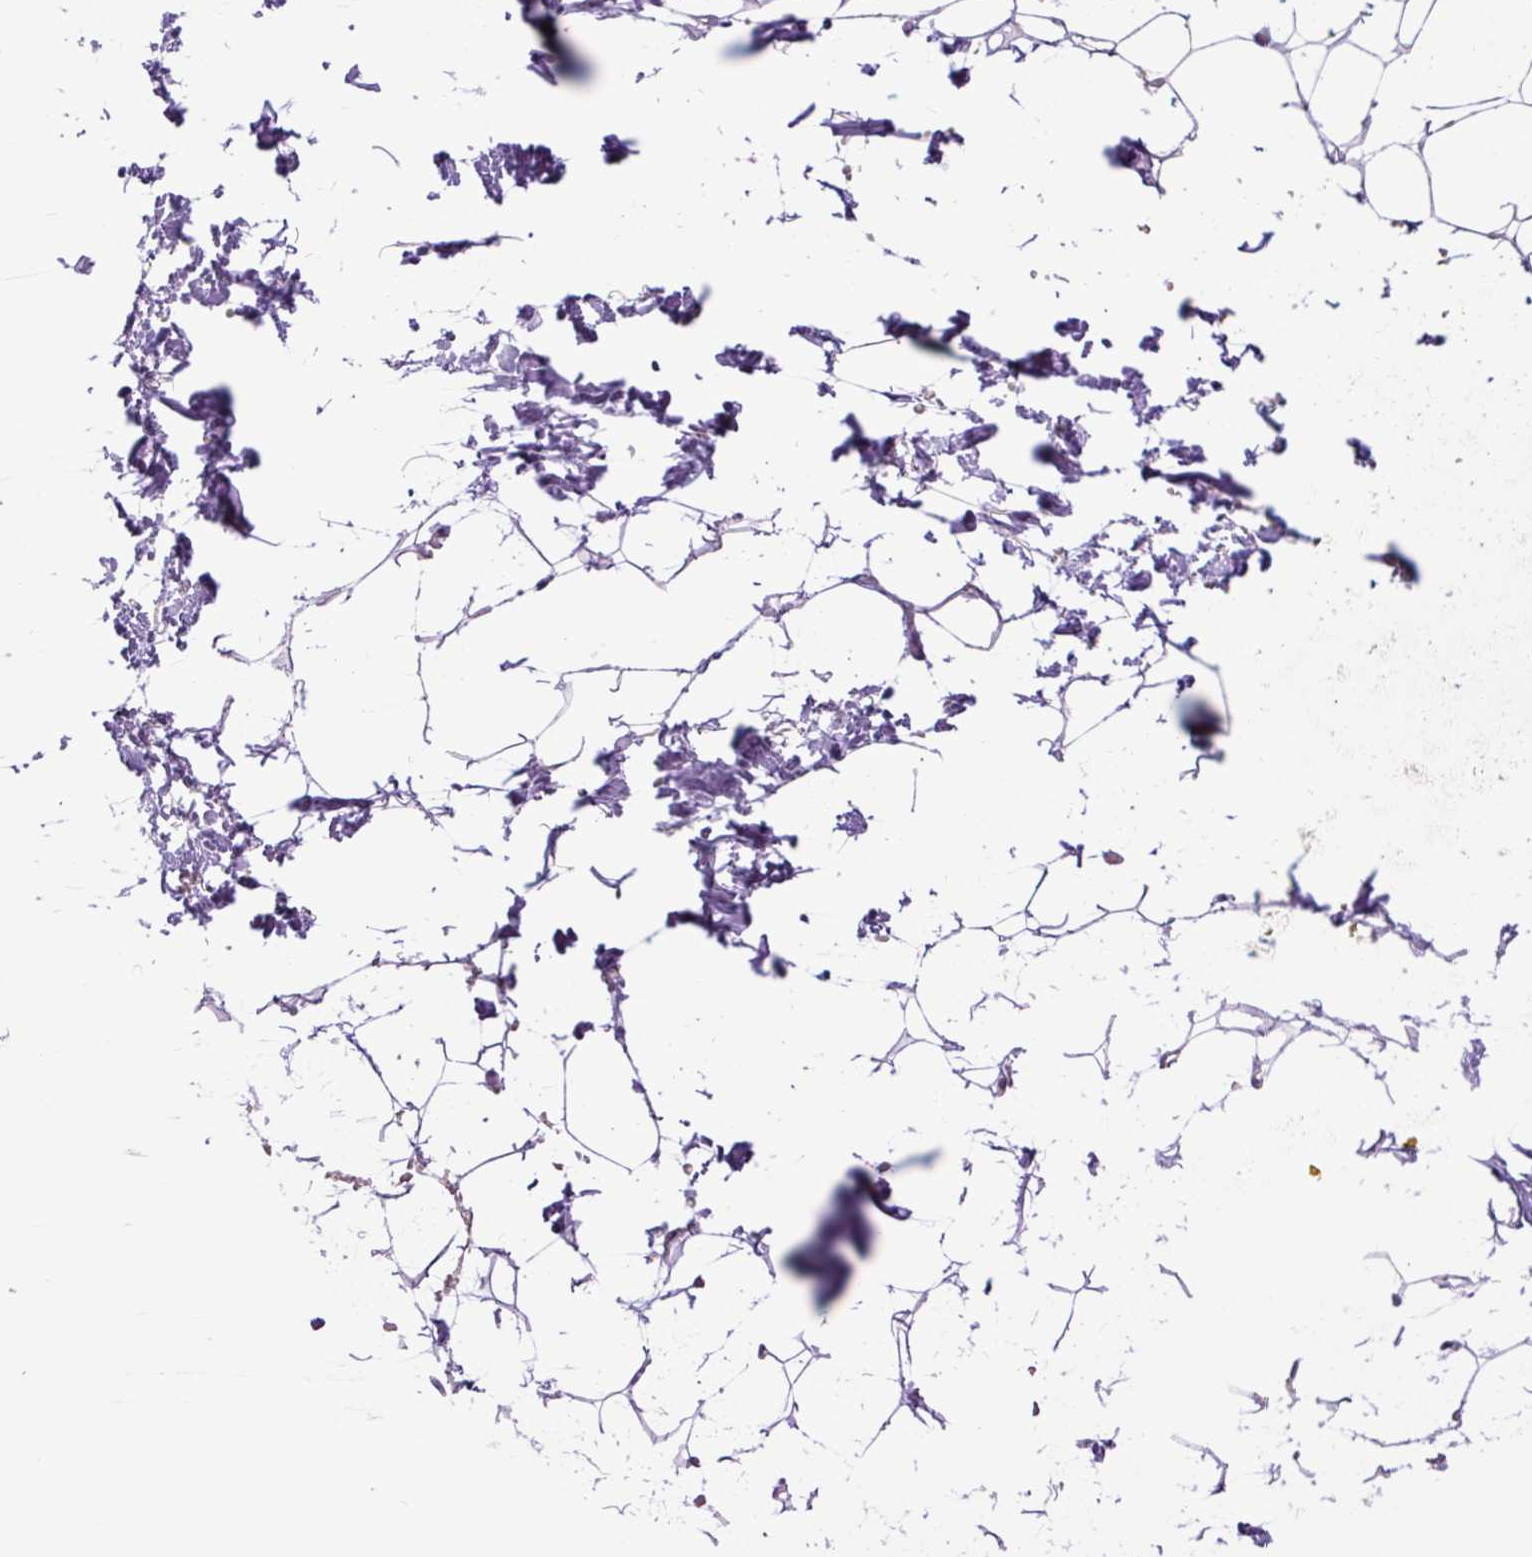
{"staining": {"intensity": "negative", "quantity": "none", "location": "none"}, "tissue": "adipose tissue", "cell_type": "Adipocytes", "image_type": "normal", "snomed": [{"axis": "morphology", "description": "Normal tissue, NOS"}, {"axis": "topography", "description": "Skin"}, {"axis": "topography", "description": "Peripheral nerve tissue"}], "caption": "Immunohistochemical staining of normal human adipose tissue exhibits no significant expression in adipocytes. The staining was performed using DAB (3,3'-diaminobenzidine) to visualize the protein expression in brown, while the nuclei were stained in blue with hematoxylin (Magnification: 20x).", "gene": "MFSD3", "patient": {"sex": "female", "age": 56}}